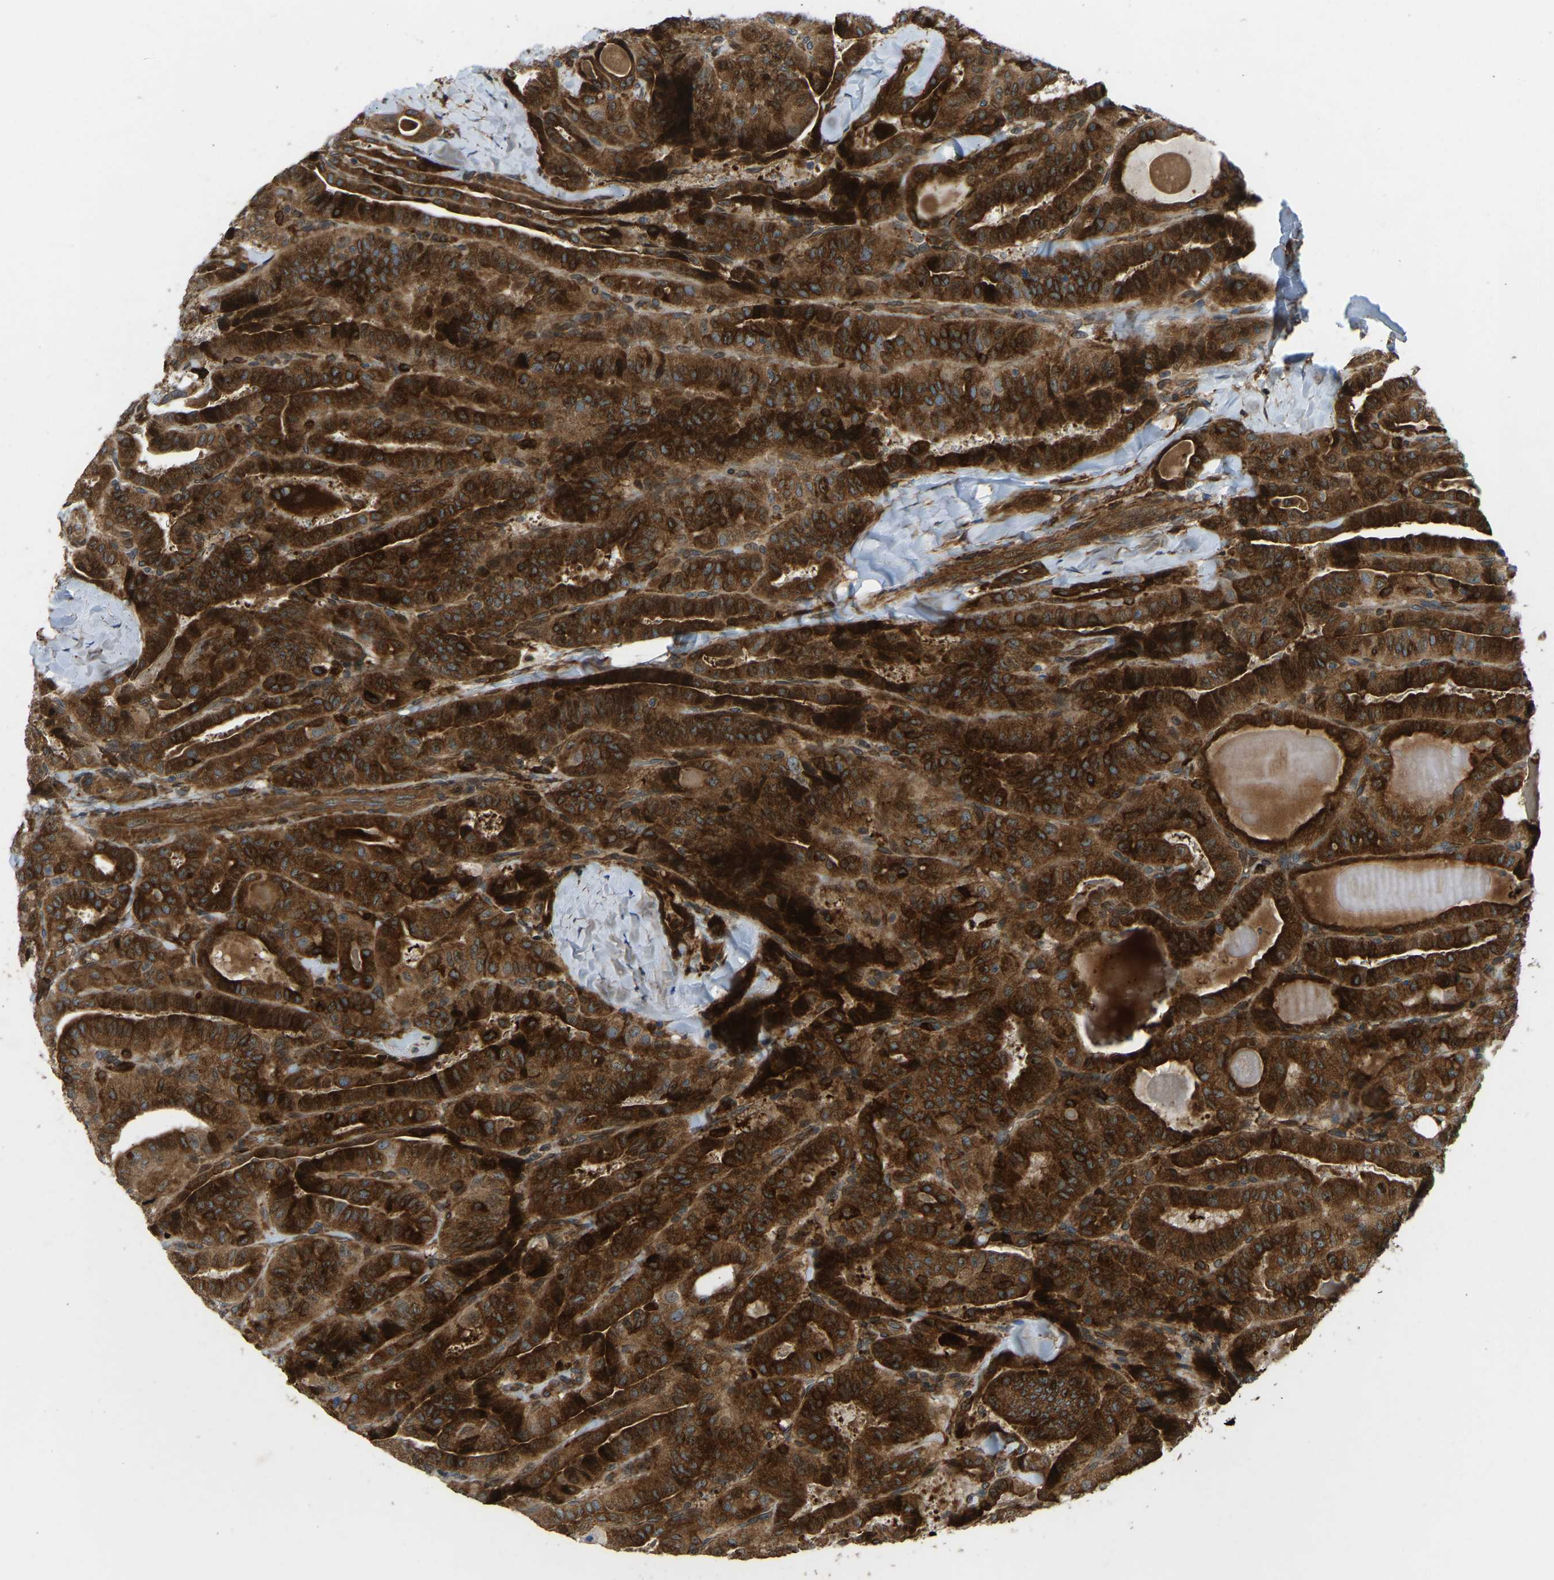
{"staining": {"intensity": "strong", "quantity": ">75%", "location": "cytoplasmic/membranous"}, "tissue": "thyroid cancer", "cell_type": "Tumor cells", "image_type": "cancer", "snomed": [{"axis": "morphology", "description": "Papillary adenocarcinoma, NOS"}, {"axis": "topography", "description": "Thyroid gland"}], "caption": "Thyroid cancer (papillary adenocarcinoma) stained with DAB immunohistochemistry exhibits high levels of strong cytoplasmic/membranous staining in about >75% of tumor cells.", "gene": "OS9", "patient": {"sex": "male", "age": 77}}